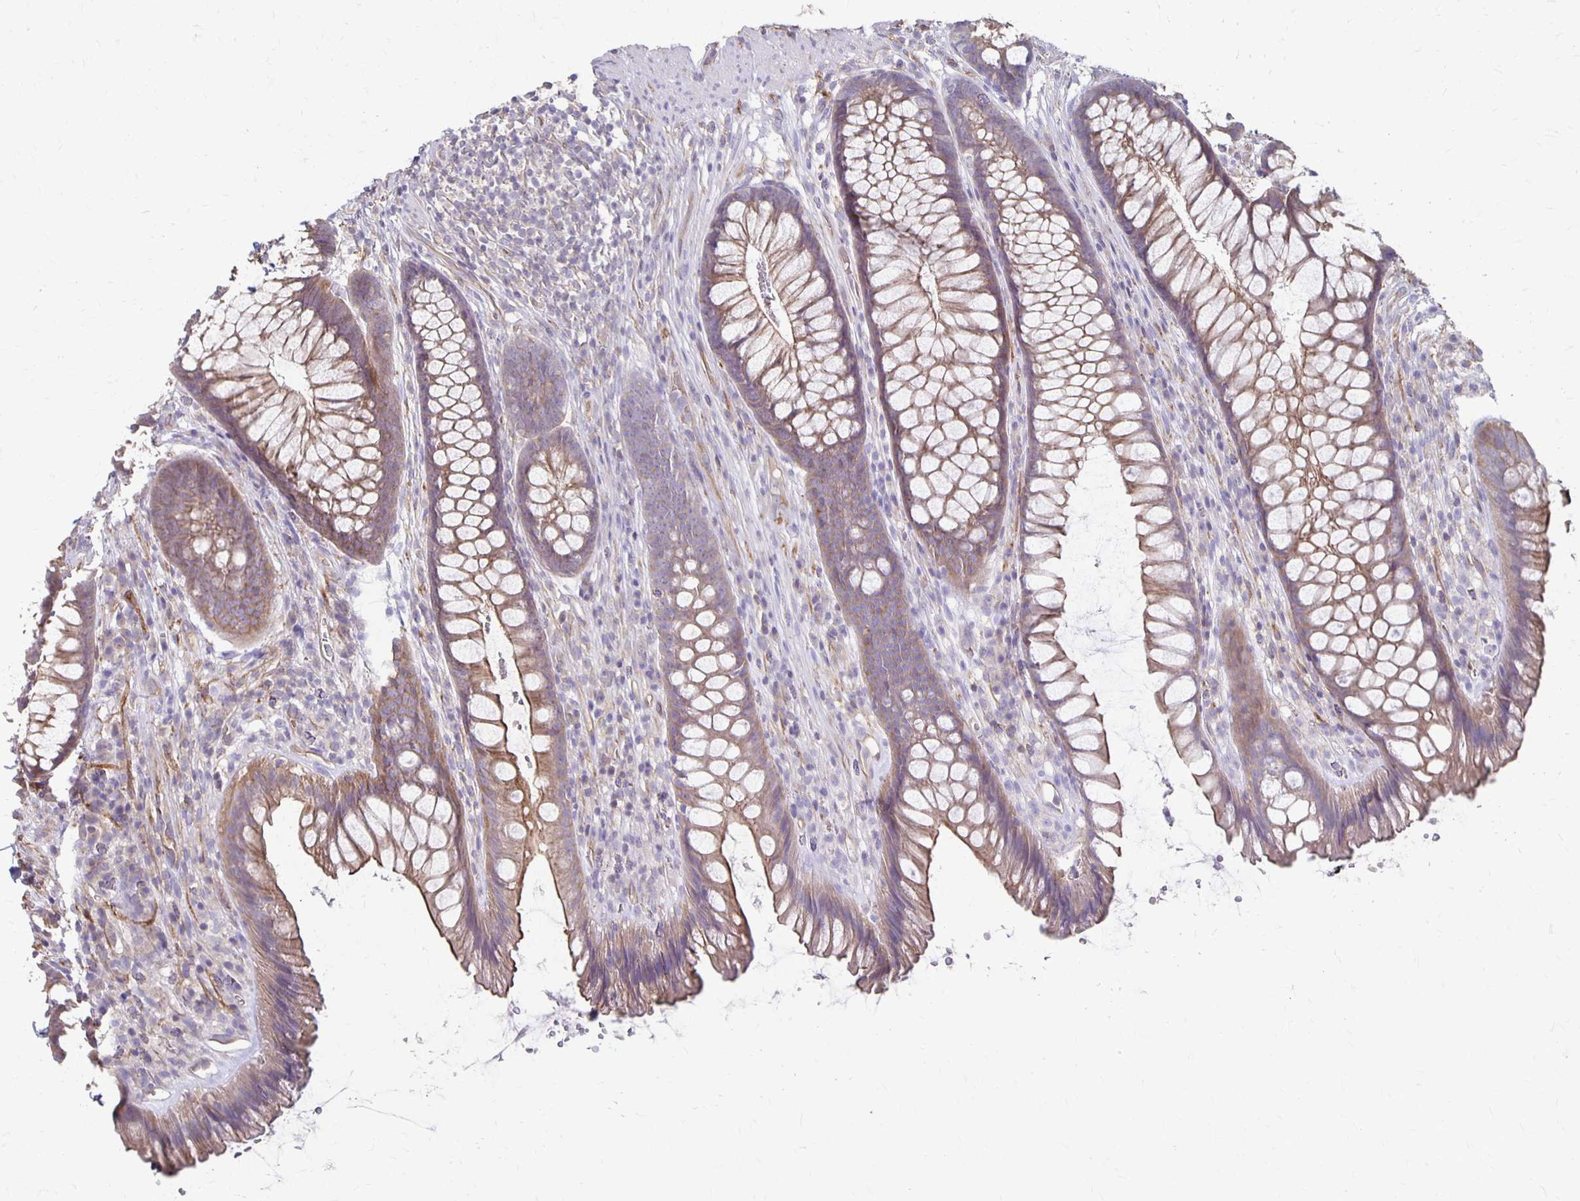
{"staining": {"intensity": "moderate", "quantity": ">75%", "location": "cytoplasmic/membranous"}, "tissue": "rectum", "cell_type": "Glandular cells", "image_type": "normal", "snomed": [{"axis": "morphology", "description": "Normal tissue, NOS"}, {"axis": "topography", "description": "Rectum"}], "caption": "Glandular cells demonstrate medium levels of moderate cytoplasmic/membranous staining in about >75% of cells in normal rectum.", "gene": "PPP1R3E", "patient": {"sex": "male", "age": 53}}